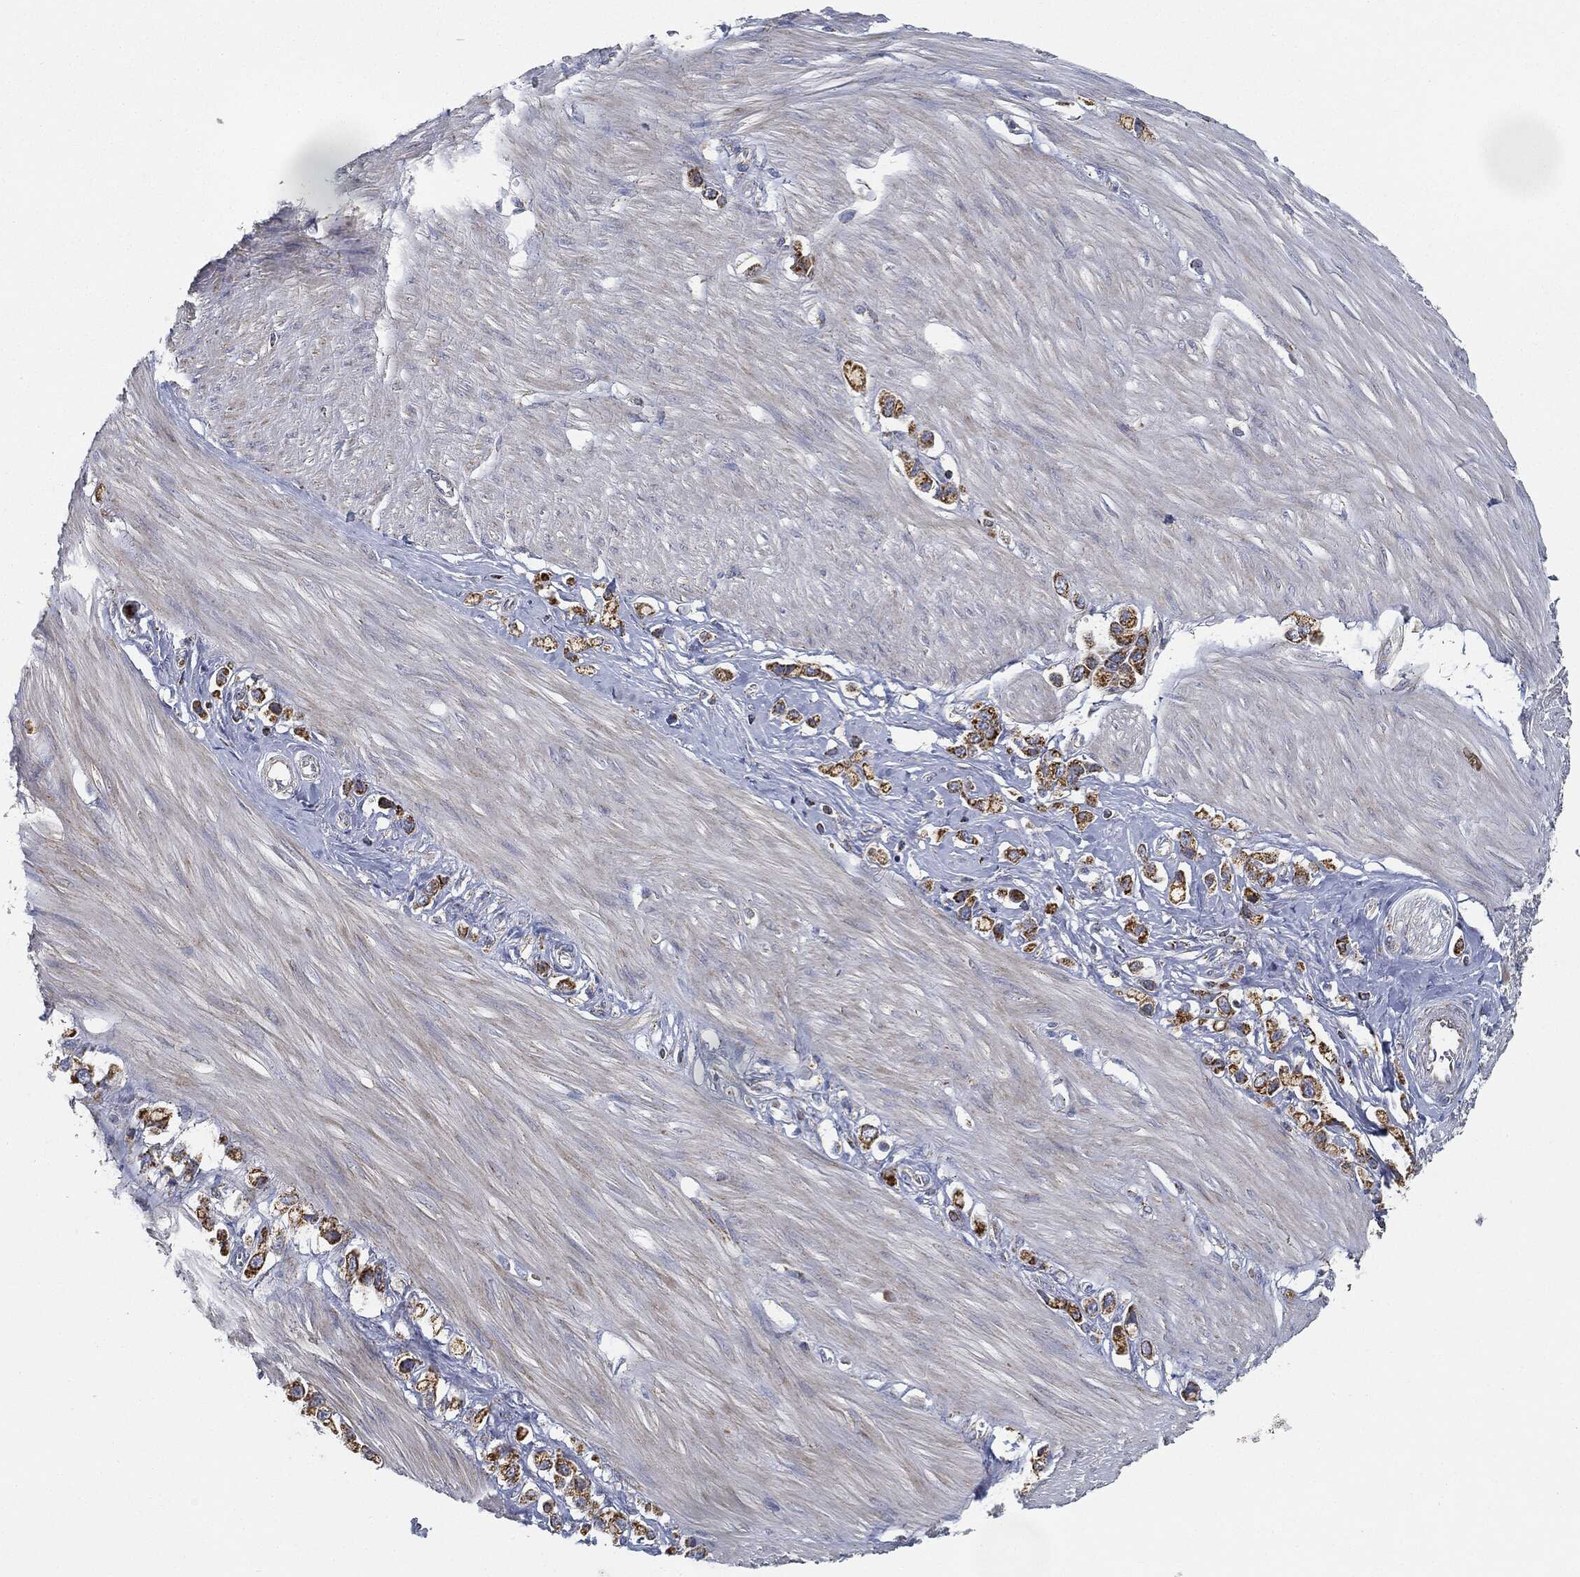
{"staining": {"intensity": "strong", "quantity": ">75%", "location": "cytoplasmic/membranous"}, "tissue": "stomach cancer", "cell_type": "Tumor cells", "image_type": "cancer", "snomed": [{"axis": "morphology", "description": "Normal tissue, NOS"}, {"axis": "morphology", "description": "Adenocarcinoma, NOS"}, {"axis": "morphology", "description": "Adenocarcinoma, High grade"}, {"axis": "topography", "description": "Stomach, upper"}, {"axis": "topography", "description": "Stomach"}], "caption": "Human stomach cancer stained with a protein marker displays strong staining in tumor cells.", "gene": "CAPN15", "patient": {"sex": "female", "age": 65}}